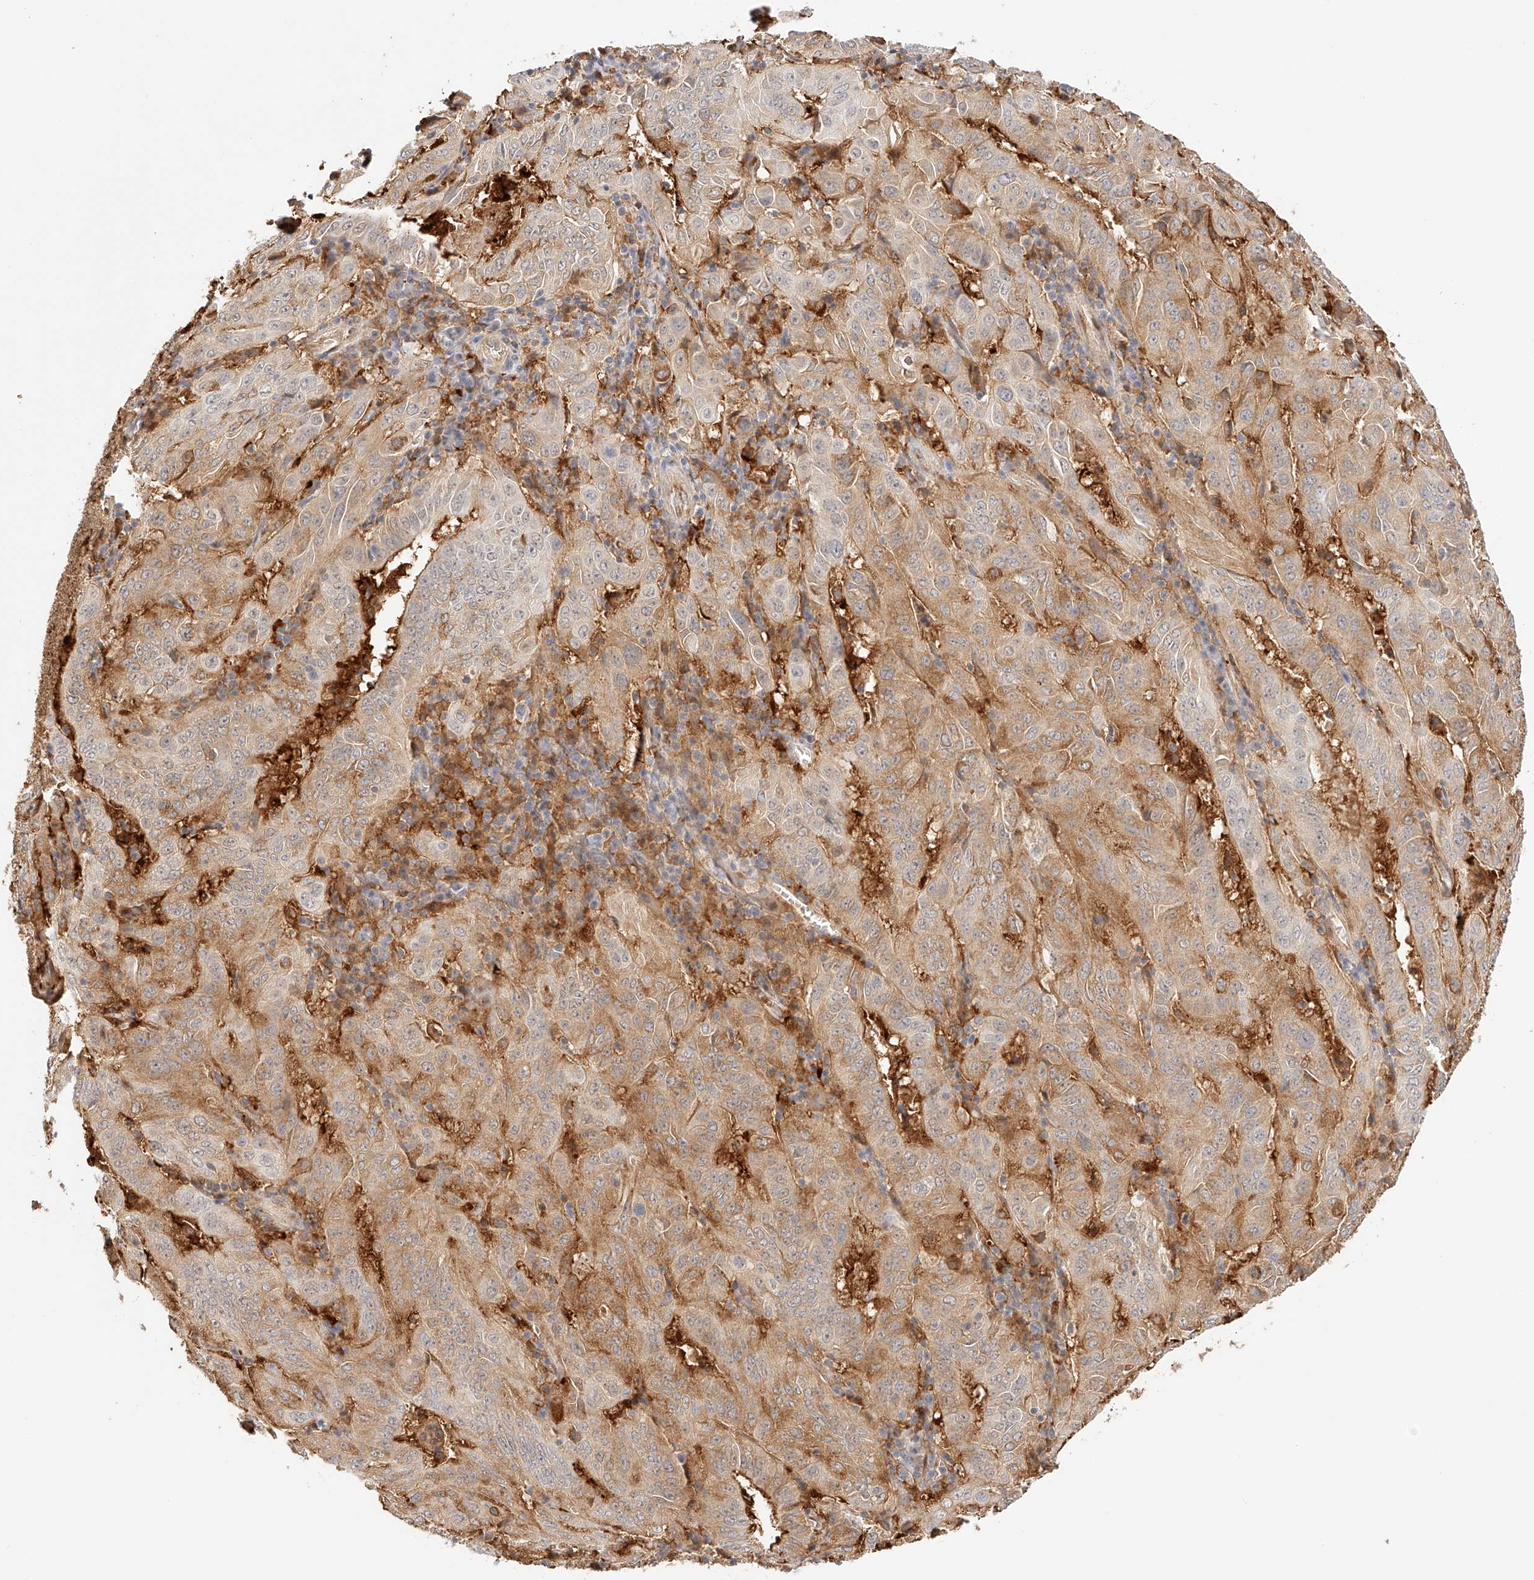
{"staining": {"intensity": "weak", "quantity": "25%-75%", "location": "cytoplasmic/membranous"}, "tissue": "pancreatic cancer", "cell_type": "Tumor cells", "image_type": "cancer", "snomed": [{"axis": "morphology", "description": "Adenocarcinoma, NOS"}, {"axis": "topography", "description": "Pancreas"}], "caption": "This histopathology image reveals pancreatic adenocarcinoma stained with IHC to label a protein in brown. The cytoplasmic/membranous of tumor cells show weak positivity for the protein. Nuclei are counter-stained blue.", "gene": "SYNC", "patient": {"sex": "male", "age": 63}}